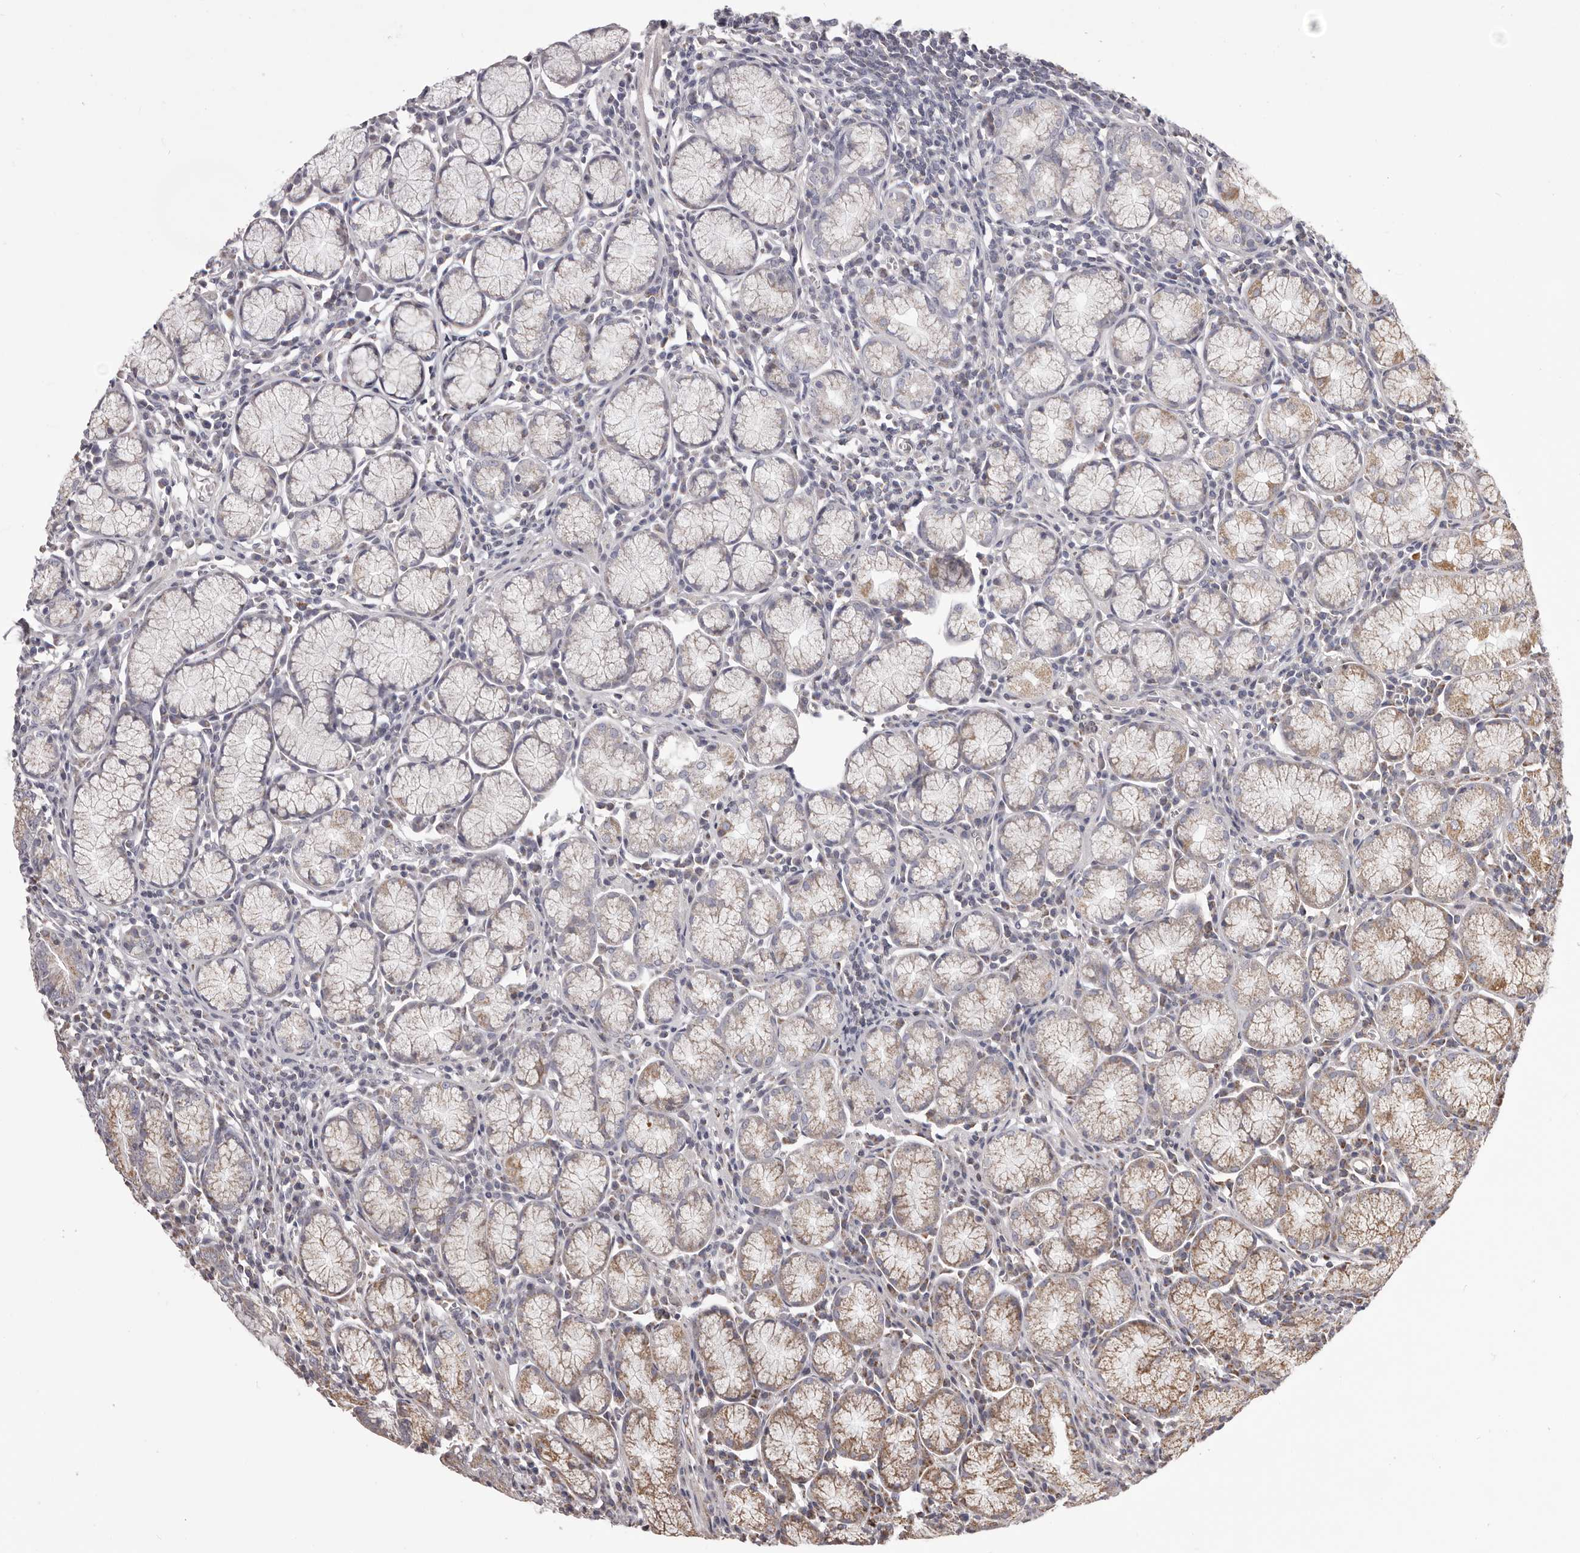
{"staining": {"intensity": "moderate", "quantity": "25%-75%", "location": "cytoplasmic/membranous"}, "tissue": "stomach", "cell_type": "Glandular cells", "image_type": "normal", "snomed": [{"axis": "morphology", "description": "Normal tissue, NOS"}, {"axis": "topography", "description": "Stomach"}], "caption": "A brown stain shows moderate cytoplasmic/membranous expression of a protein in glandular cells of normal stomach. Using DAB (brown) and hematoxylin (blue) stains, captured at high magnification using brightfield microscopy.", "gene": "CHRM2", "patient": {"sex": "male", "age": 55}}